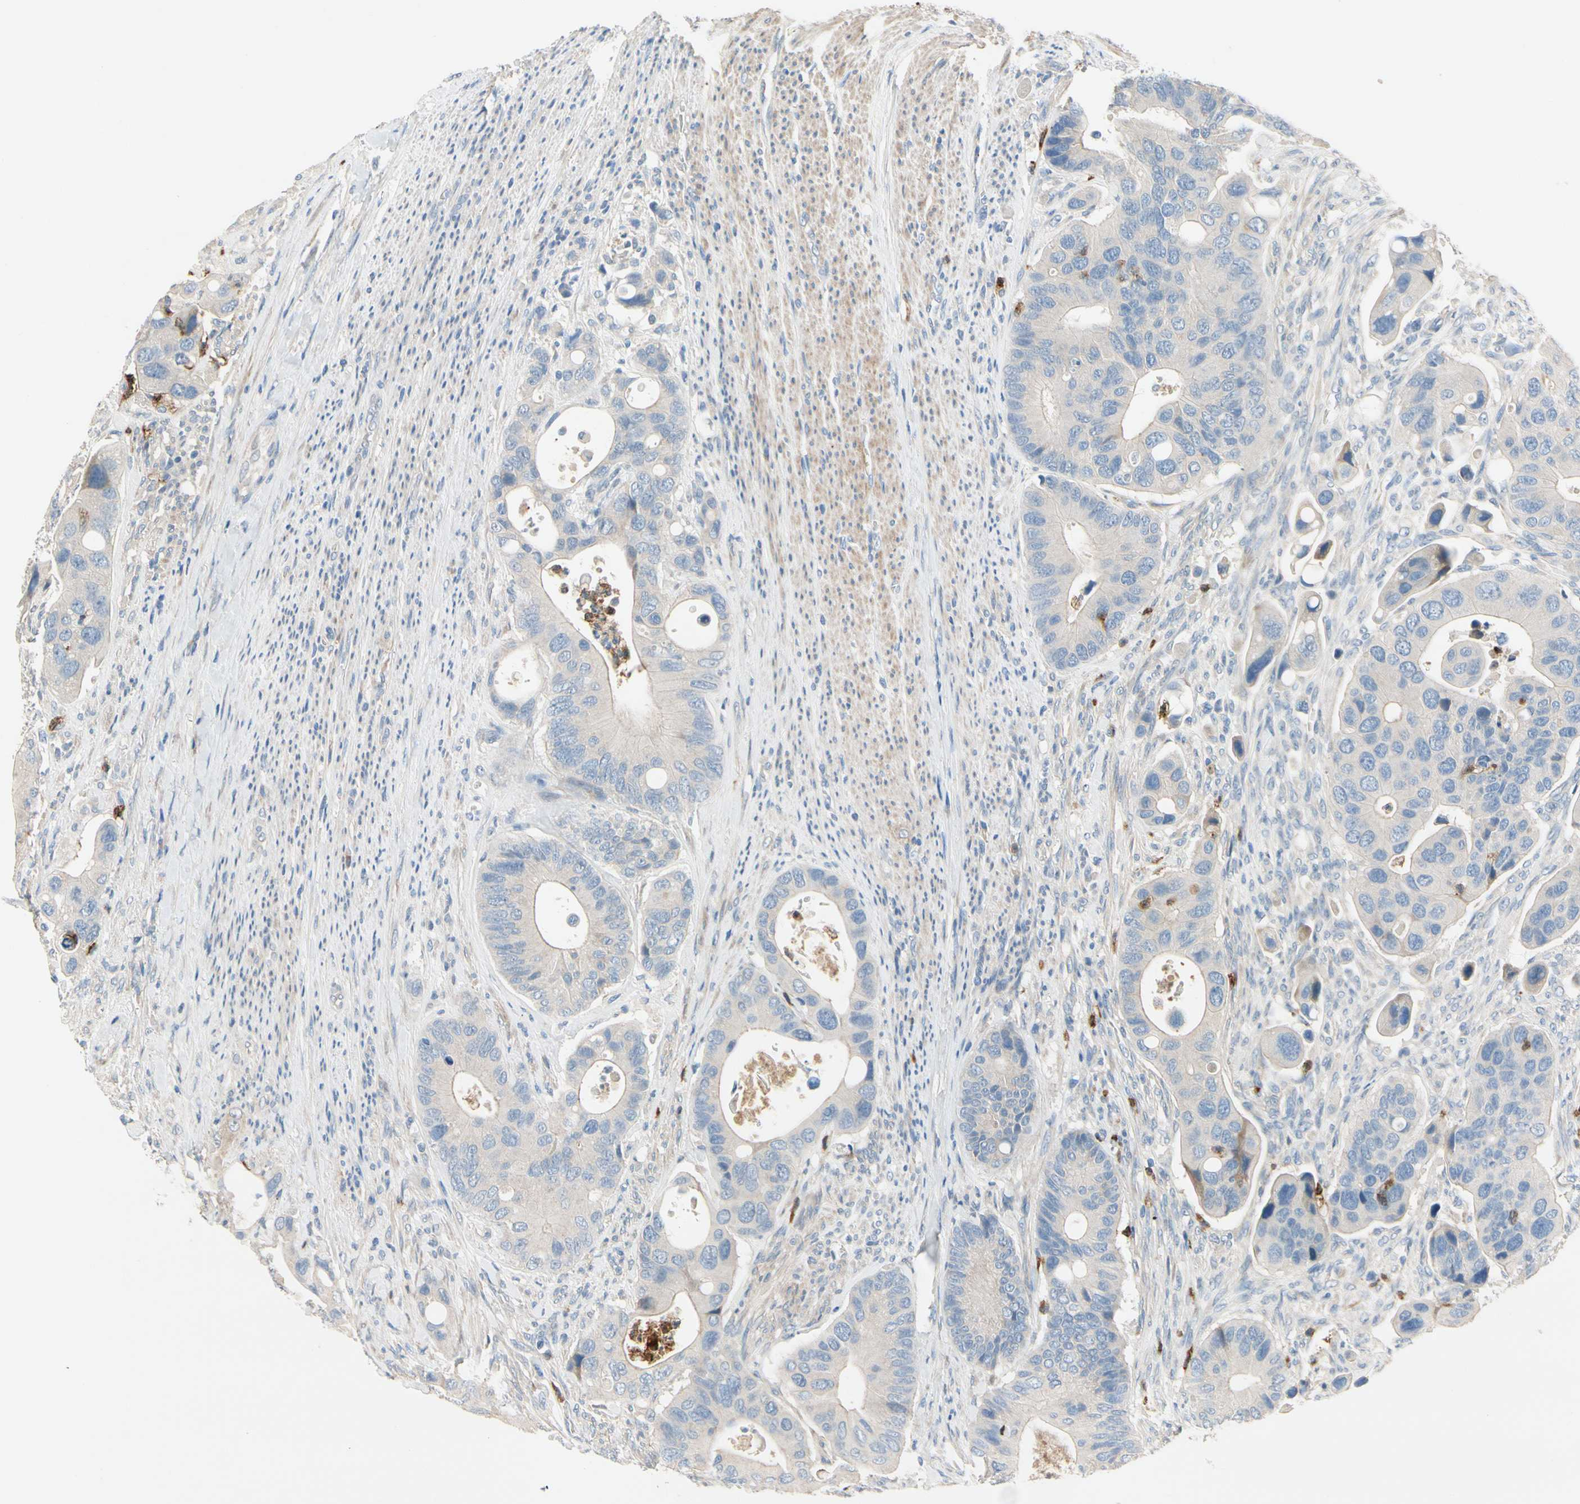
{"staining": {"intensity": "negative", "quantity": "none", "location": "none"}, "tissue": "colorectal cancer", "cell_type": "Tumor cells", "image_type": "cancer", "snomed": [{"axis": "morphology", "description": "Adenocarcinoma, NOS"}, {"axis": "topography", "description": "Rectum"}], "caption": "Immunohistochemistry (IHC) of human colorectal cancer shows no staining in tumor cells.", "gene": "SIGLEC5", "patient": {"sex": "female", "age": 57}}